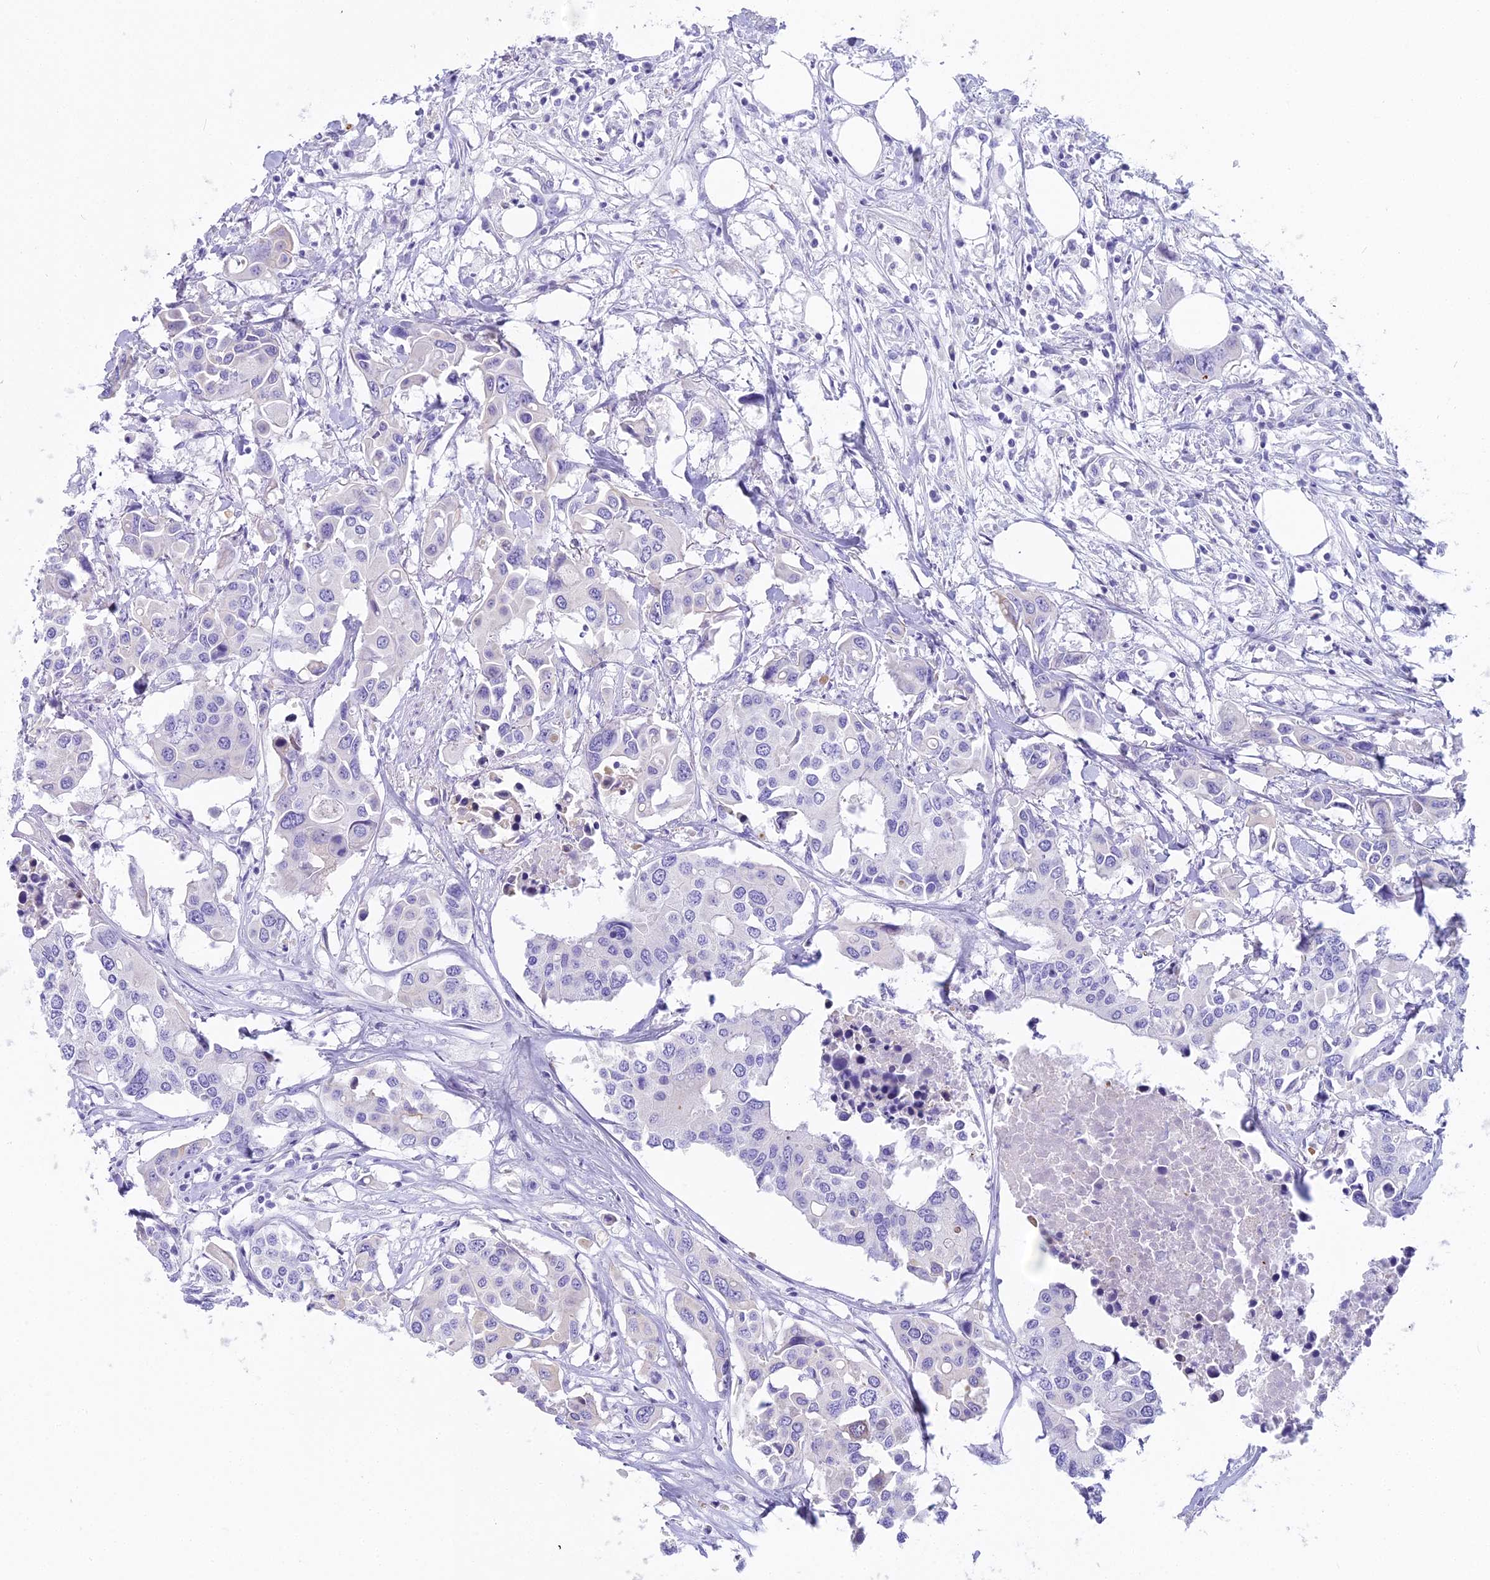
{"staining": {"intensity": "negative", "quantity": "none", "location": "none"}, "tissue": "colorectal cancer", "cell_type": "Tumor cells", "image_type": "cancer", "snomed": [{"axis": "morphology", "description": "Adenocarcinoma, NOS"}, {"axis": "topography", "description": "Colon"}], "caption": "Colorectal adenocarcinoma stained for a protein using IHC shows no expression tumor cells.", "gene": "UNC80", "patient": {"sex": "male", "age": 77}}